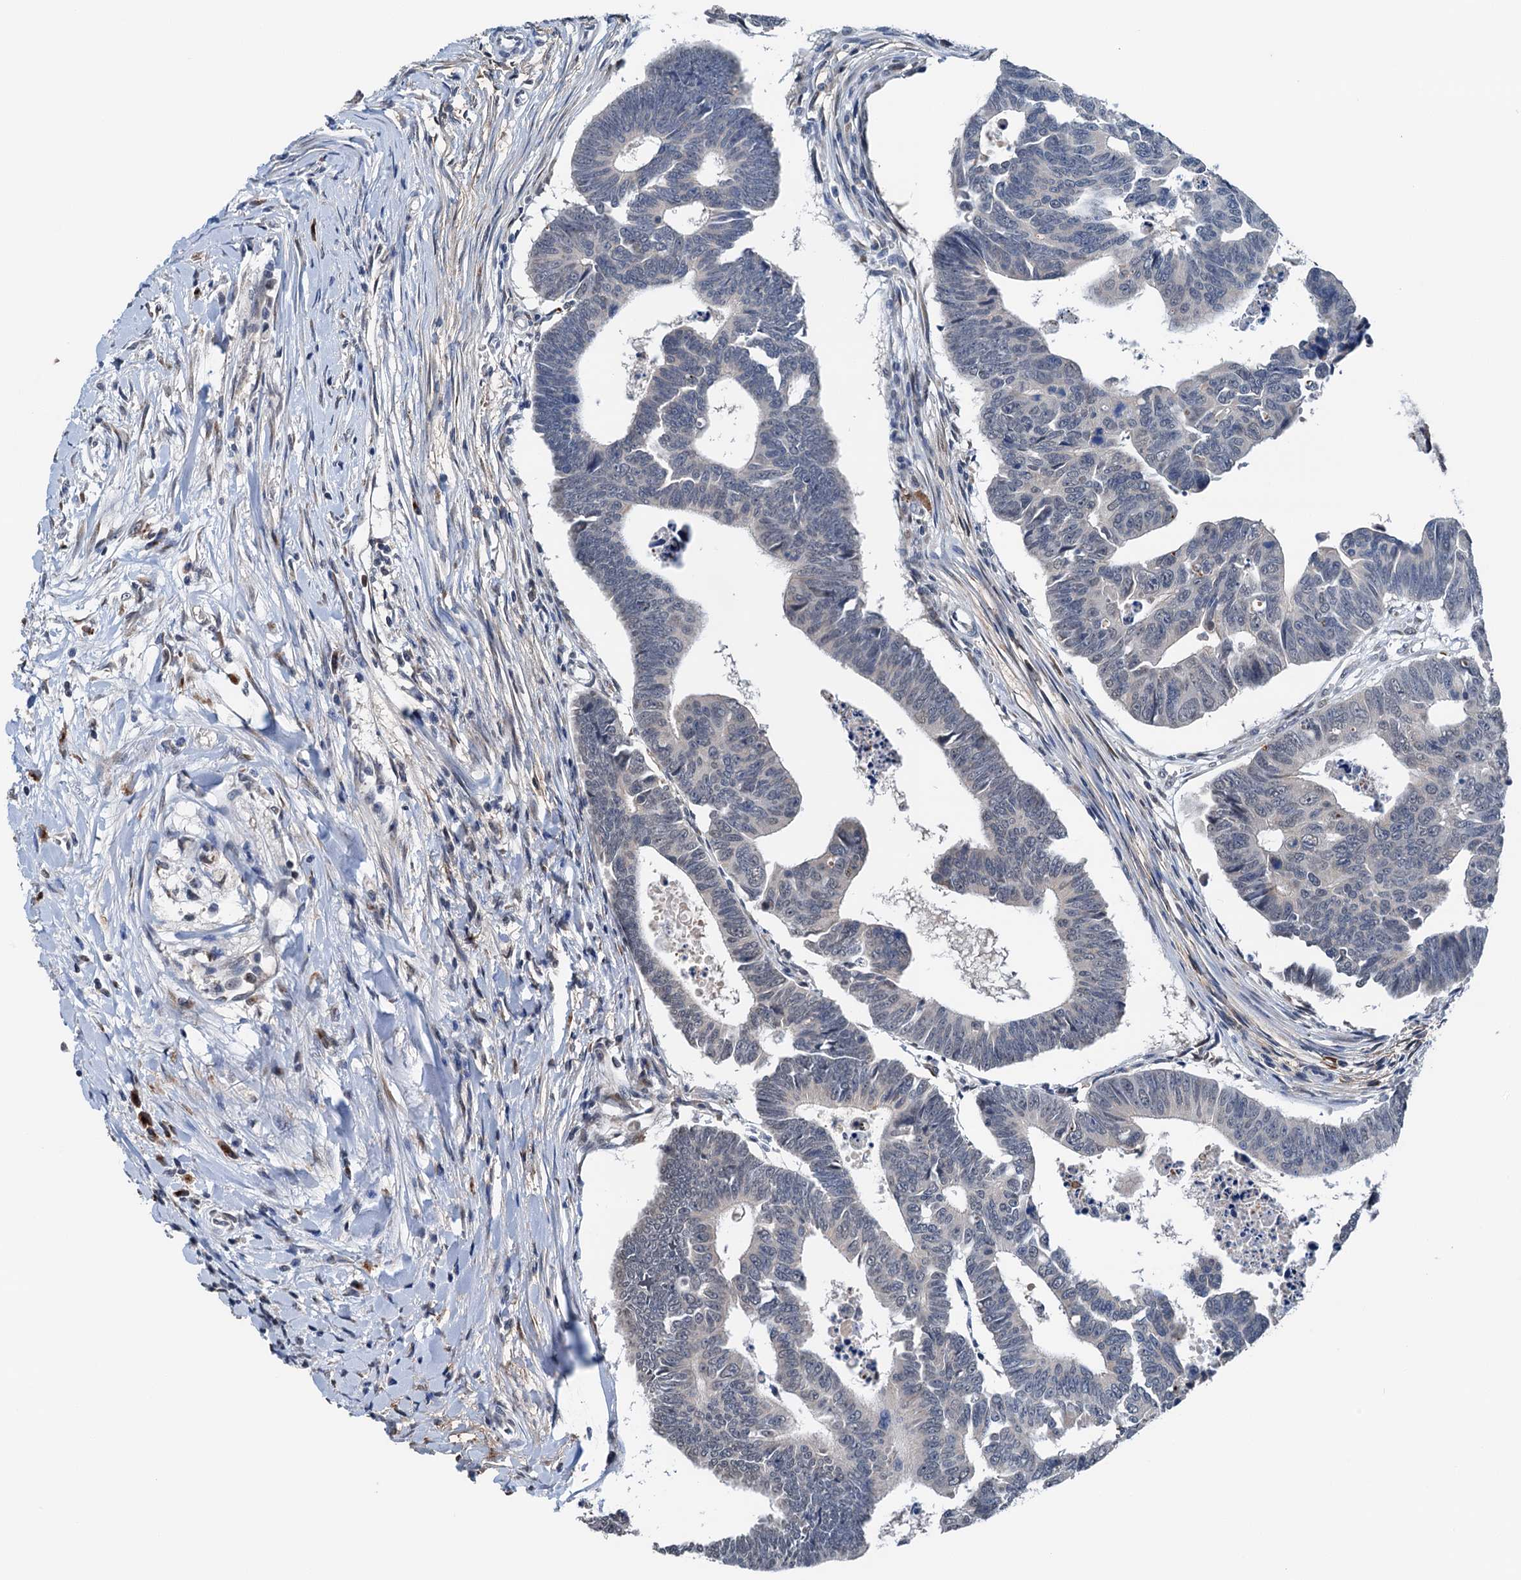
{"staining": {"intensity": "negative", "quantity": "none", "location": "none"}, "tissue": "colorectal cancer", "cell_type": "Tumor cells", "image_type": "cancer", "snomed": [{"axis": "morphology", "description": "Adenocarcinoma, NOS"}, {"axis": "topography", "description": "Rectum"}], "caption": "Colorectal cancer was stained to show a protein in brown. There is no significant expression in tumor cells.", "gene": "SHLD1", "patient": {"sex": "female", "age": 65}}